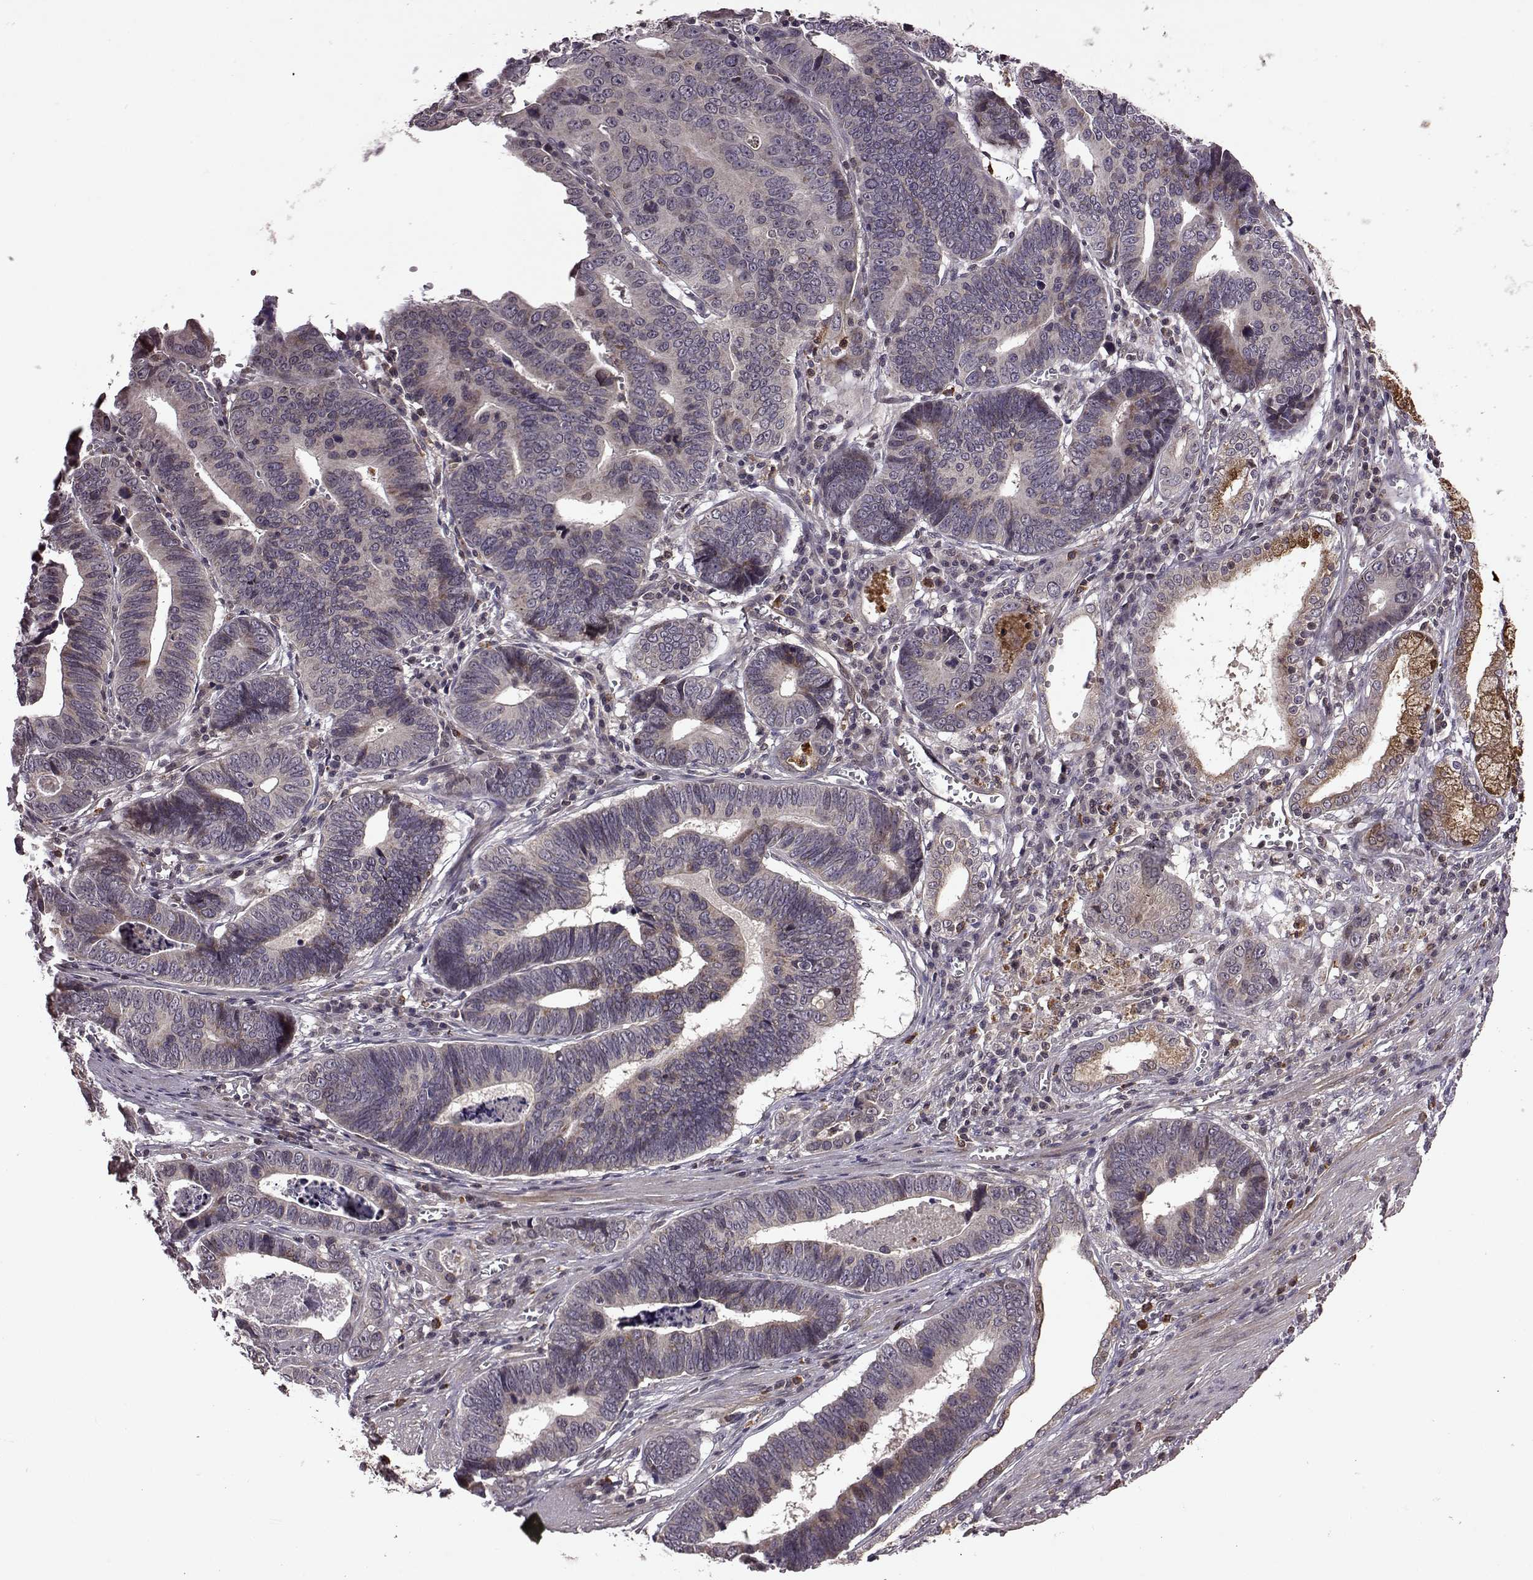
{"staining": {"intensity": "weak", "quantity": "<25%", "location": "cytoplasmic/membranous"}, "tissue": "stomach cancer", "cell_type": "Tumor cells", "image_type": "cancer", "snomed": [{"axis": "morphology", "description": "Adenocarcinoma, NOS"}, {"axis": "topography", "description": "Stomach"}], "caption": "Tumor cells are negative for protein expression in human stomach cancer. (Stains: DAB immunohistochemistry with hematoxylin counter stain, Microscopy: brightfield microscopy at high magnification).", "gene": "TRMU", "patient": {"sex": "male", "age": 84}}